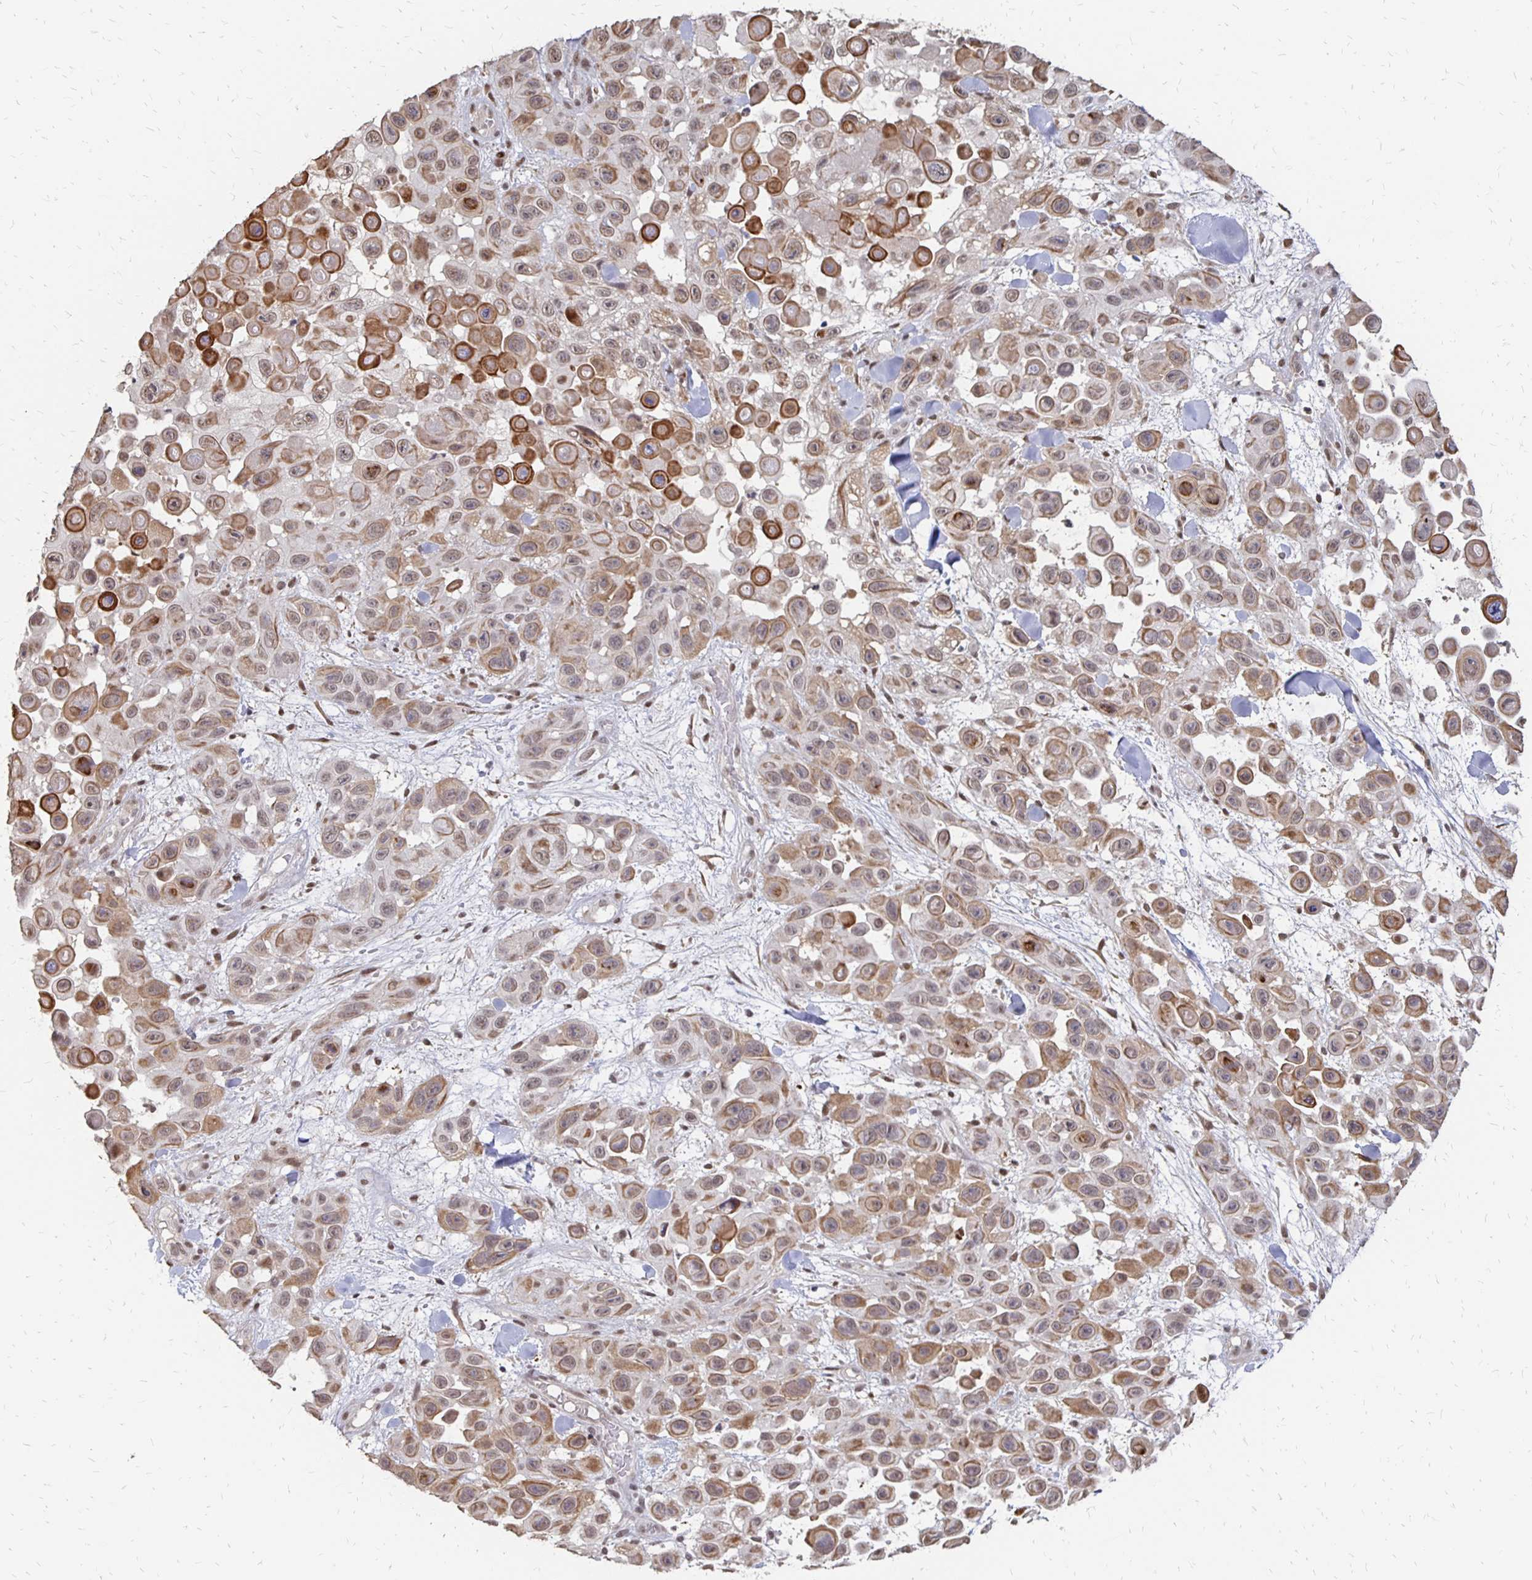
{"staining": {"intensity": "moderate", "quantity": ">75%", "location": "nuclear"}, "tissue": "skin cancer", "cell_type": "Tumor cells", "image_type": "cancer", "snomed": [{"axis": "morphology", "description": "Squamous cell carcinoma, NOS"}, {"axis": "topography", "description": "Skin"}], "caption": "Moderate nuclear protein expression is seen in about >75% of tumor cells in skin cancer.", "gene": "CLASRP", "patient": {"sex": "male", "age": 81}}